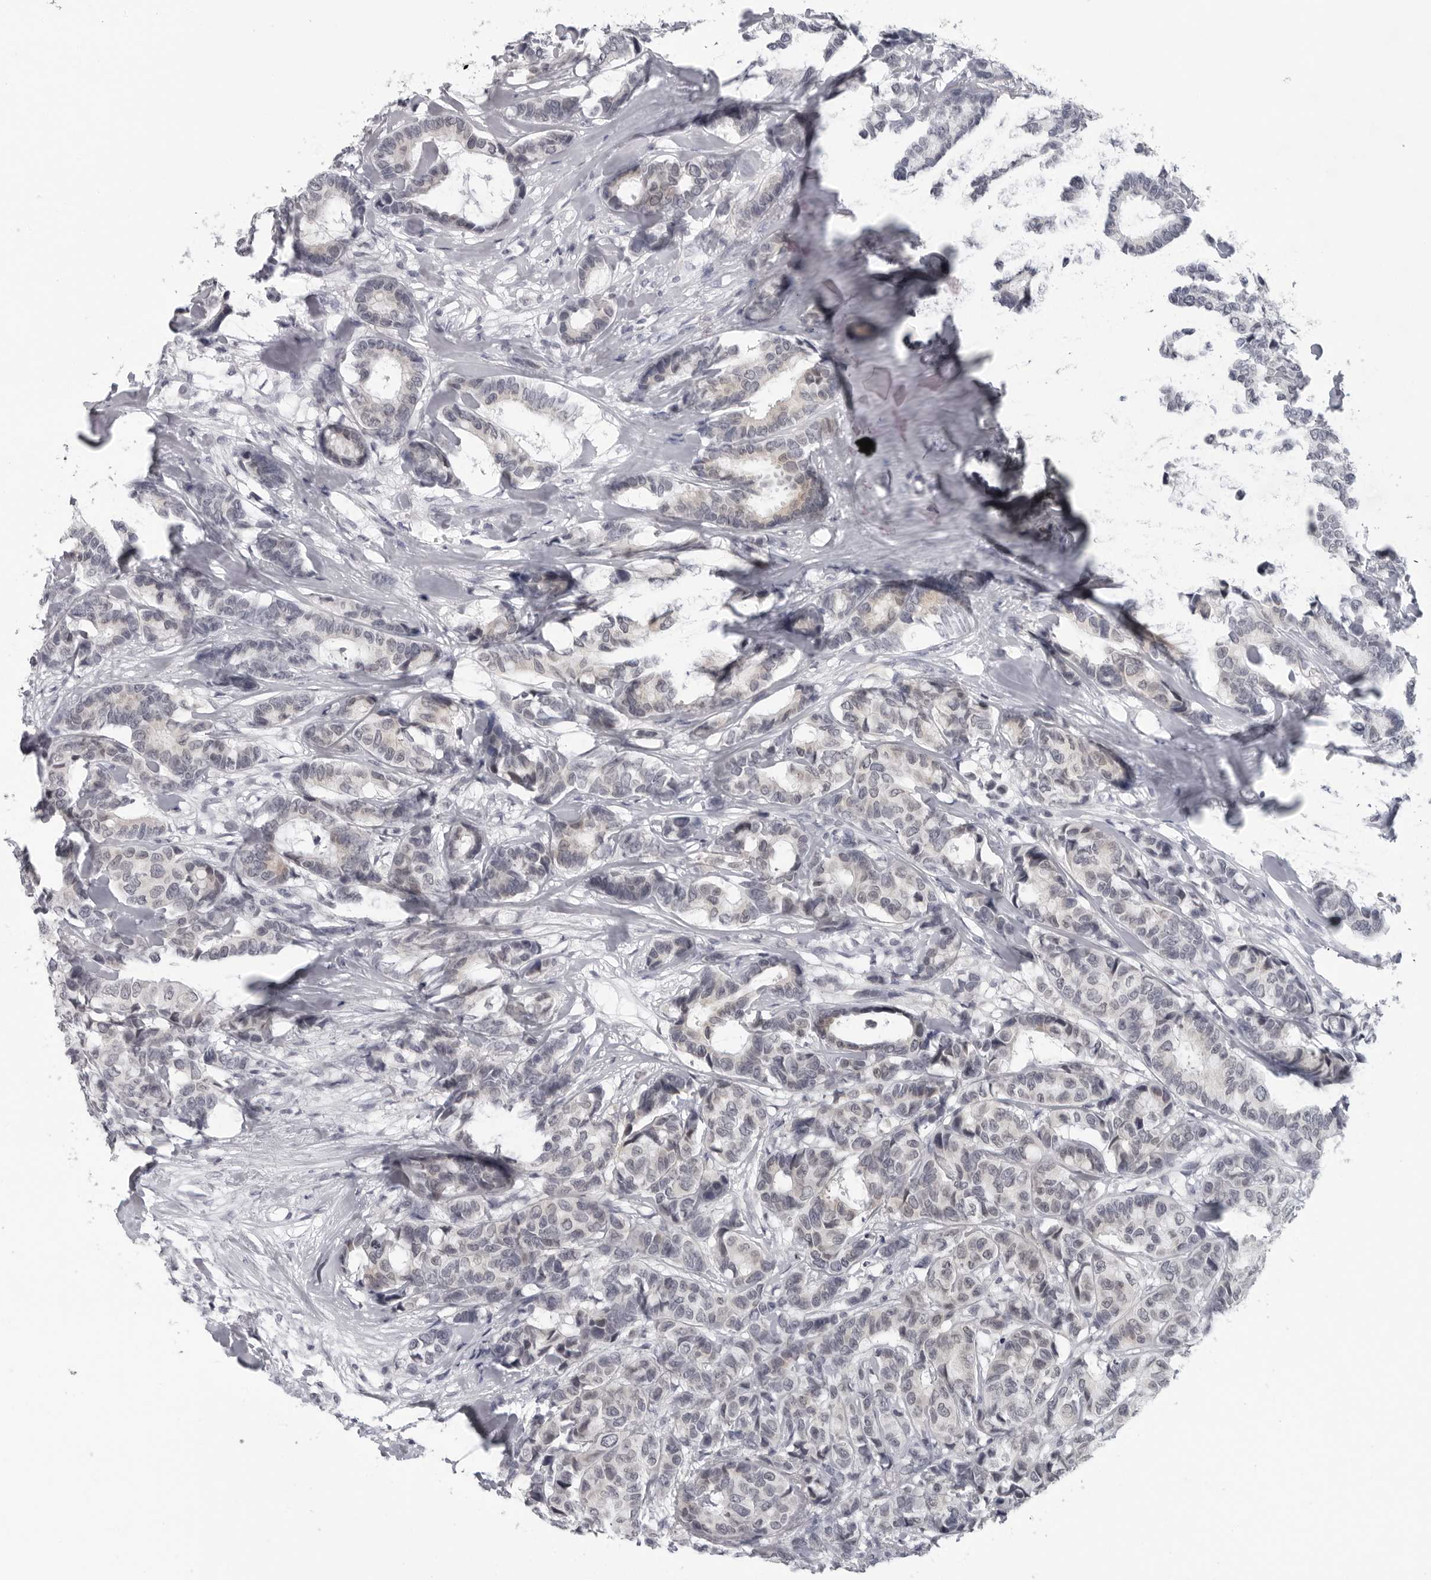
{"staining": {"intensity": "negative", "quantity": "none", "location": "none"}, "tissue": "breast cancer", "cell_type": "Tumor cells", "image_type": "cancer", "snomed": [{"axis": "morphology", "description": "Duct carcinoma"}, {"axis": "topography", "description": "Breast"}], "caption": "Immunohistochemical staining of invasive ductal carcinoma (breast) demonstrates no significant positivity in tumor cells. Brightfield microscopy of IHC stained with DAB (brown) and hematoxylin (blue), captured at high magnification.", "gene": "OPLAH", "patient": {"sex": "female", "age": 87}}